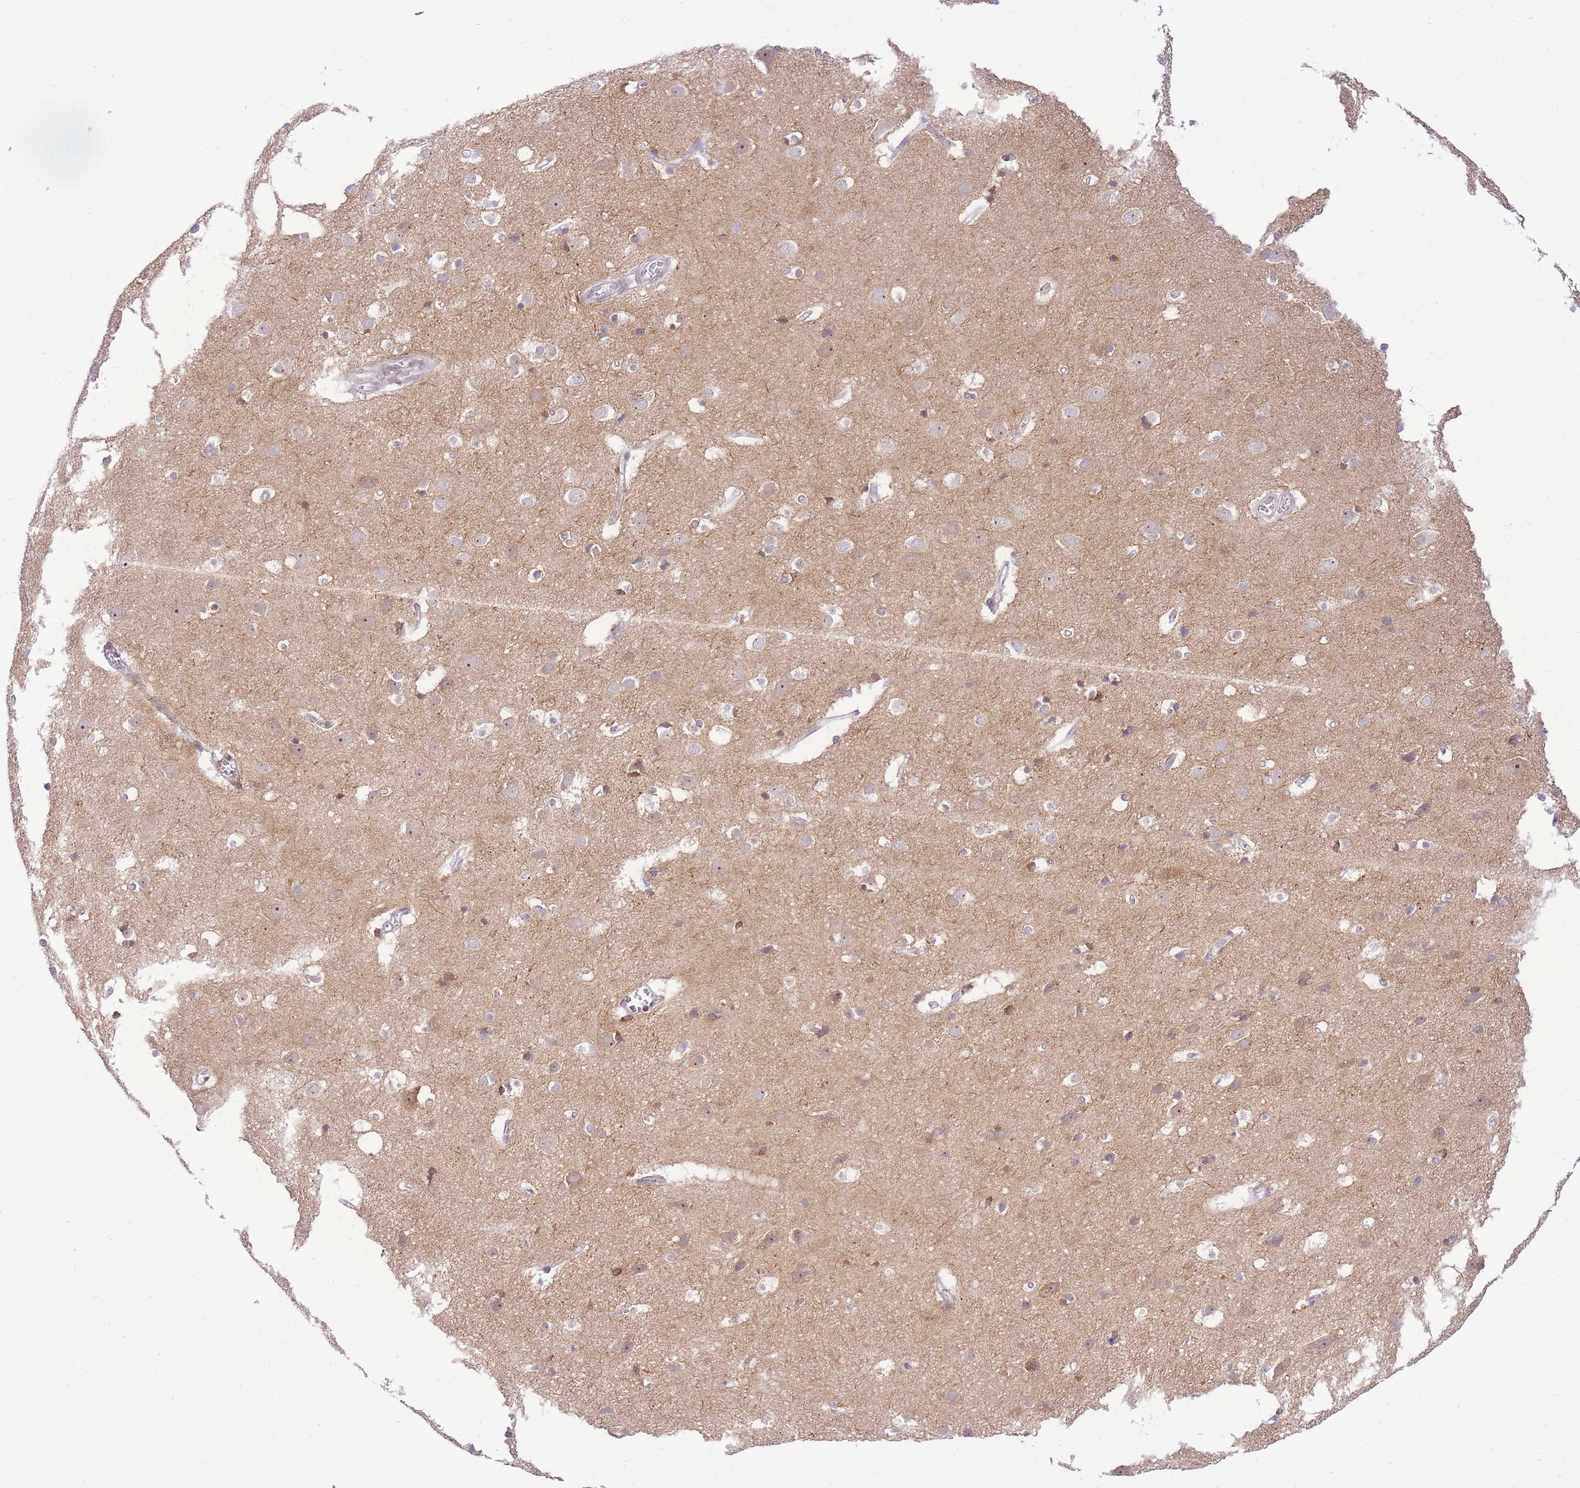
{"staining": {"intensity": "negative", "quantity": "none", "location": "none"}, "tissue": "cerebral cortex", "cell_type": "Endothelial cells", "image_type": "normal", "snomed": [{"axis": "morphology", "description": "Normal tissue, NOS"}, {"axis": "topography", "description": "Cerebral cortex"}], "caption": "This is an immunohistochemistry (IHC) image of unremarkable cerebral cortex. There is no staining in endothelial cells.", "gene": "STK39", "patient": {"sex": "male", "age": 54}}